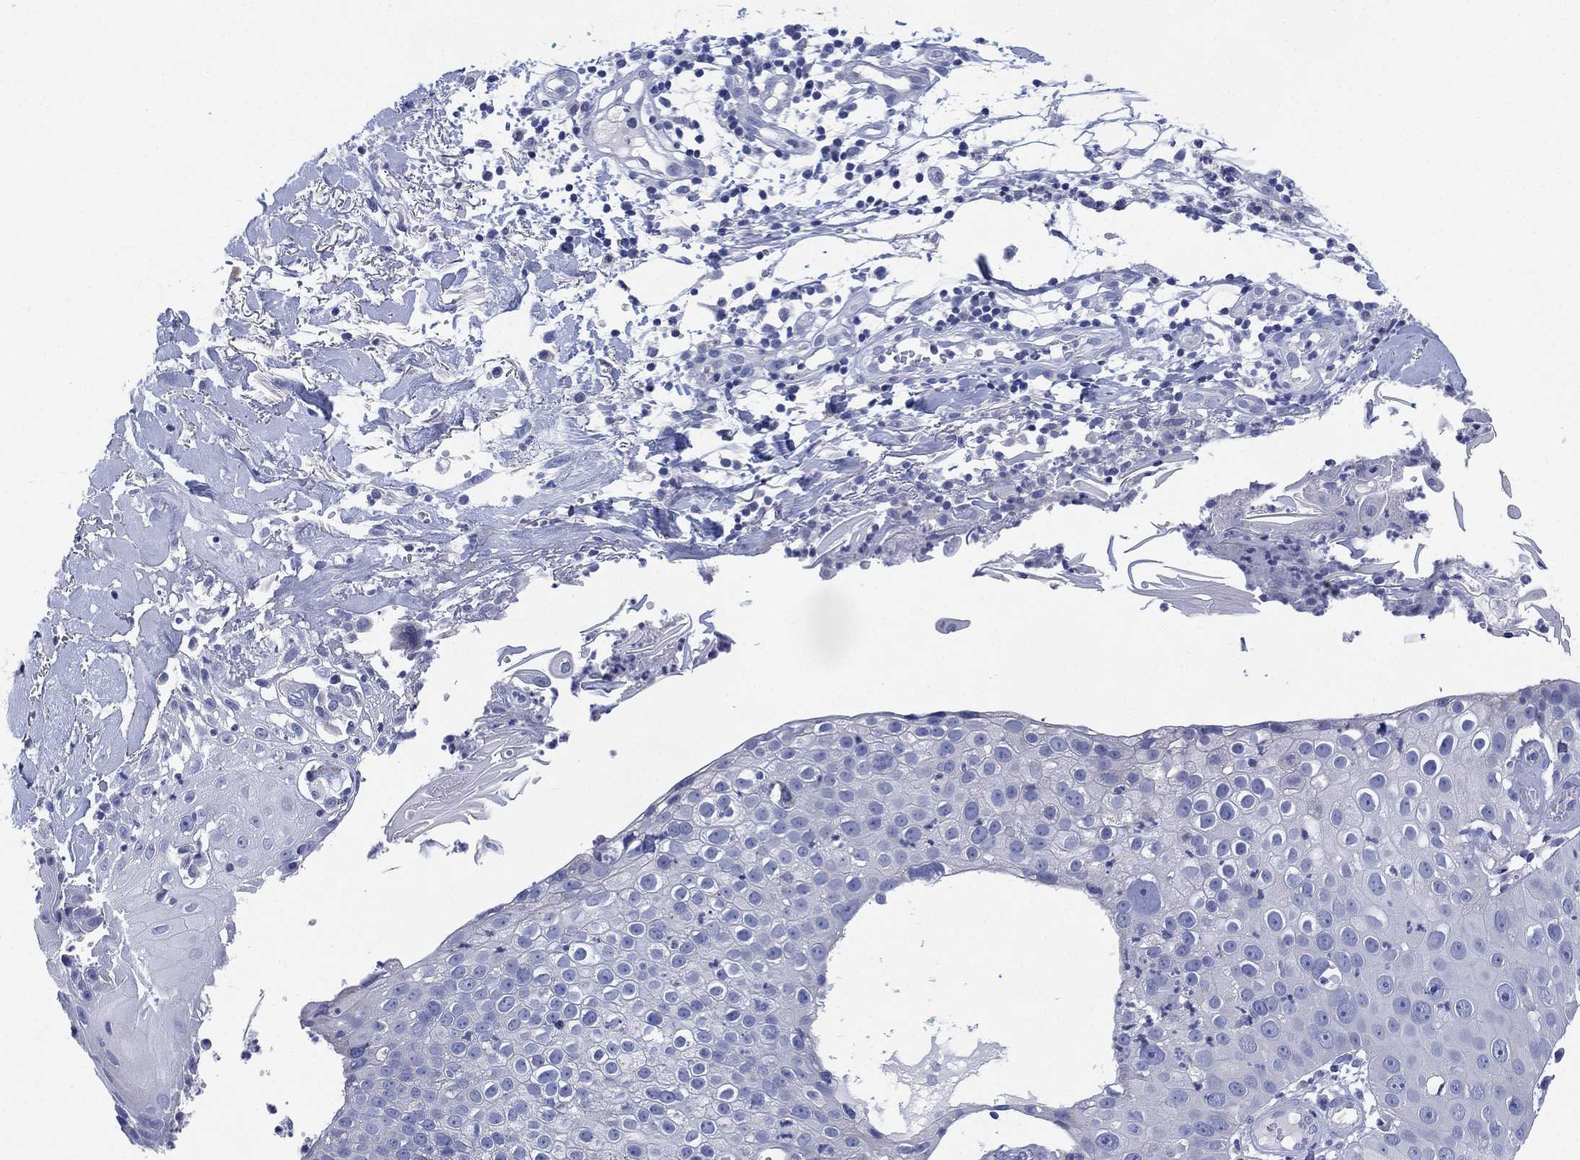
{"staining": {"intensity": "negative", "quantity": "none", "location": "none"}, "tissue": "skin cancer", "cell_type": "Tumor cells", "image_type": "cancer", "snomed": [{"axis": "morphology", "description": "Squamous cell carcinoma, NOS"}, {"axis": "topography", "description": "Skin"}], "caption": "Human skin cancer stained for a protein using IHC displays no expression in tumor cells.", "gene": "CHRNA3", "patient": {"sex": "male", "age": 71}}